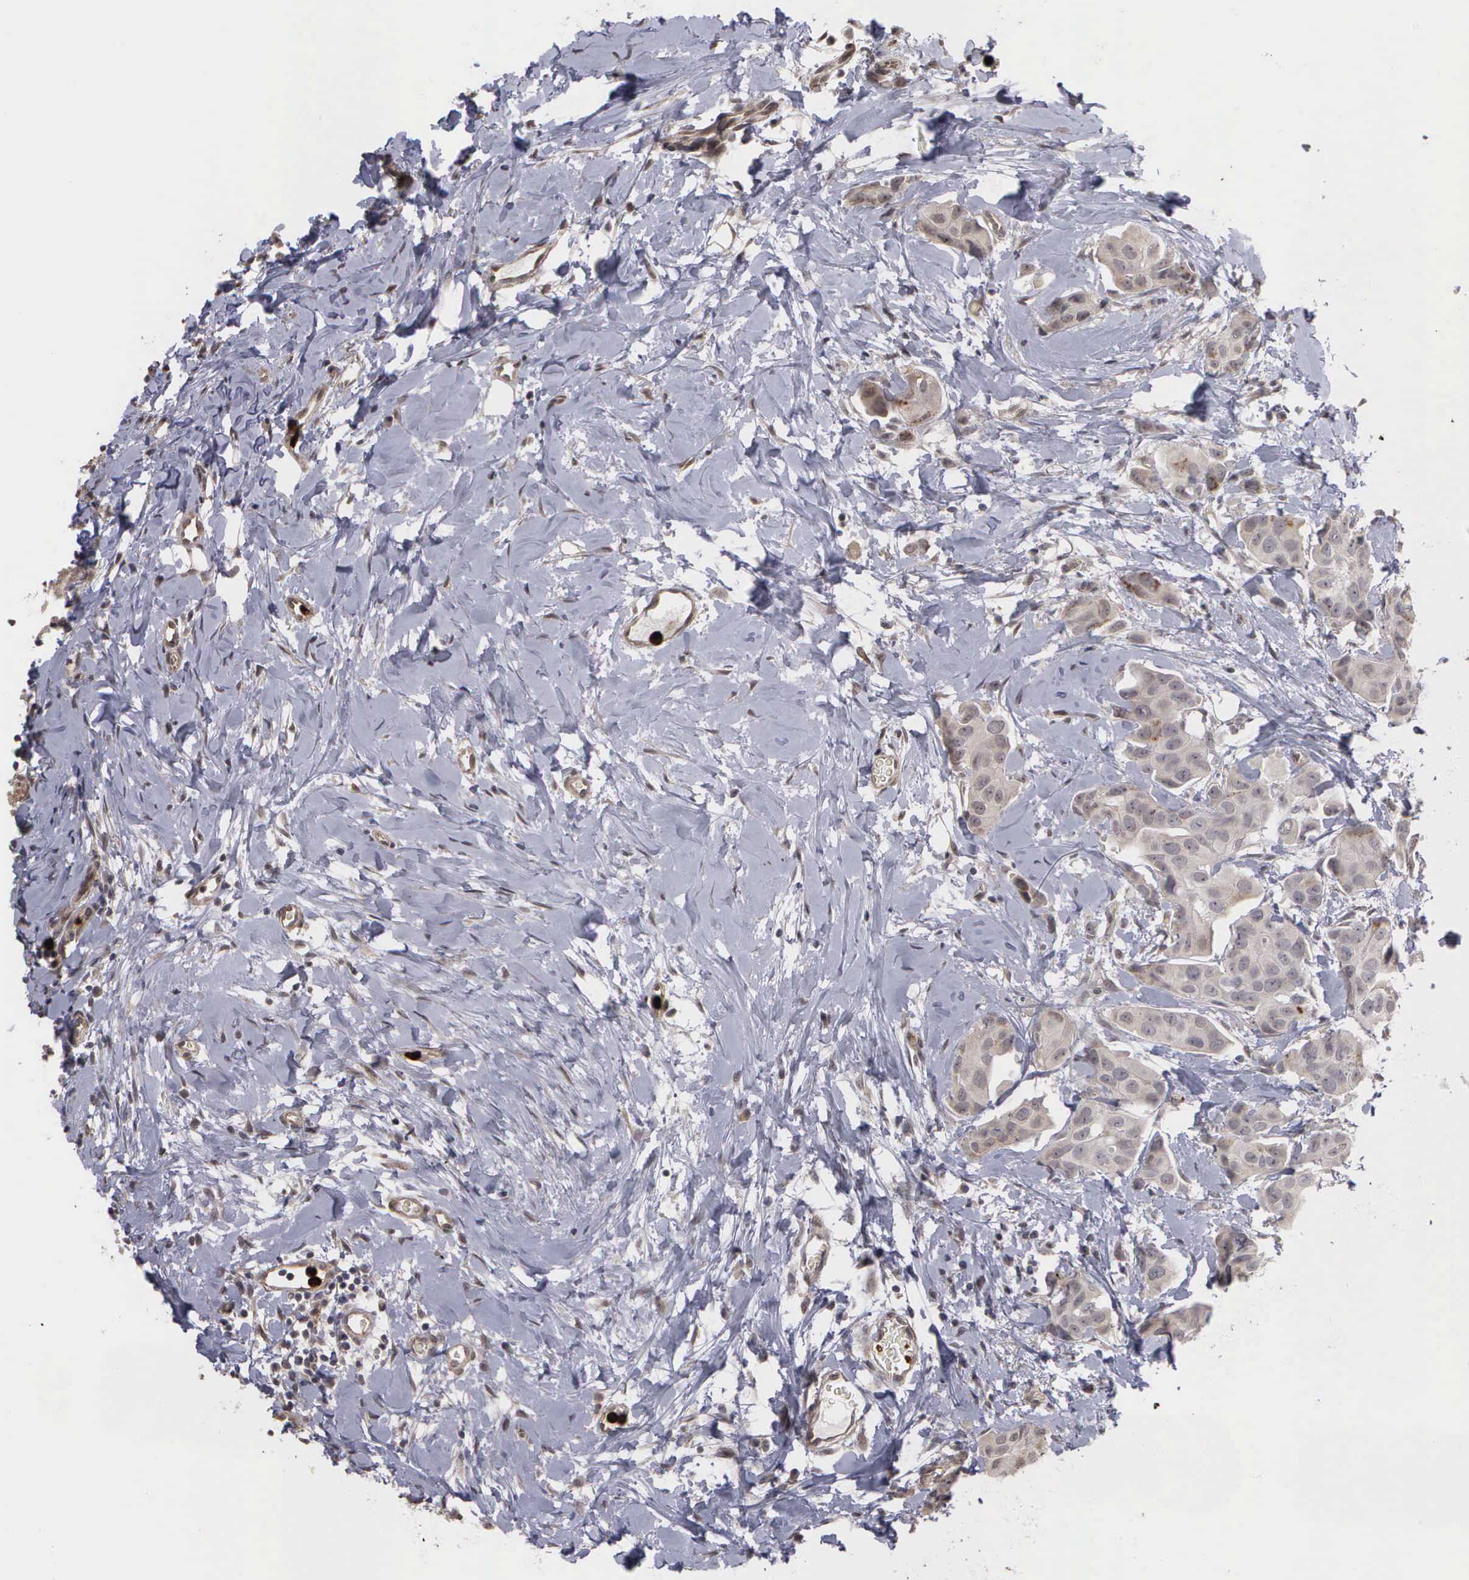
{"staining": {"intensity": "weak", "quantity": "<25%", "location": "cytoplasmic/membranous"}, "tissue": "breast cancer", "cell_type": "Tumor cells", "image_type": "cancer", "snomed": [{"axis": "morphology", "description": "Duct carcinoma"}, {"axis": "topography", "description": "Breast"}], "caption": "IHC of invasive ductal carcinoma (breast) reveals no staining in tumor cells.", "gene": "MMP9", "patient": {"sex": "female", "age": 40}}